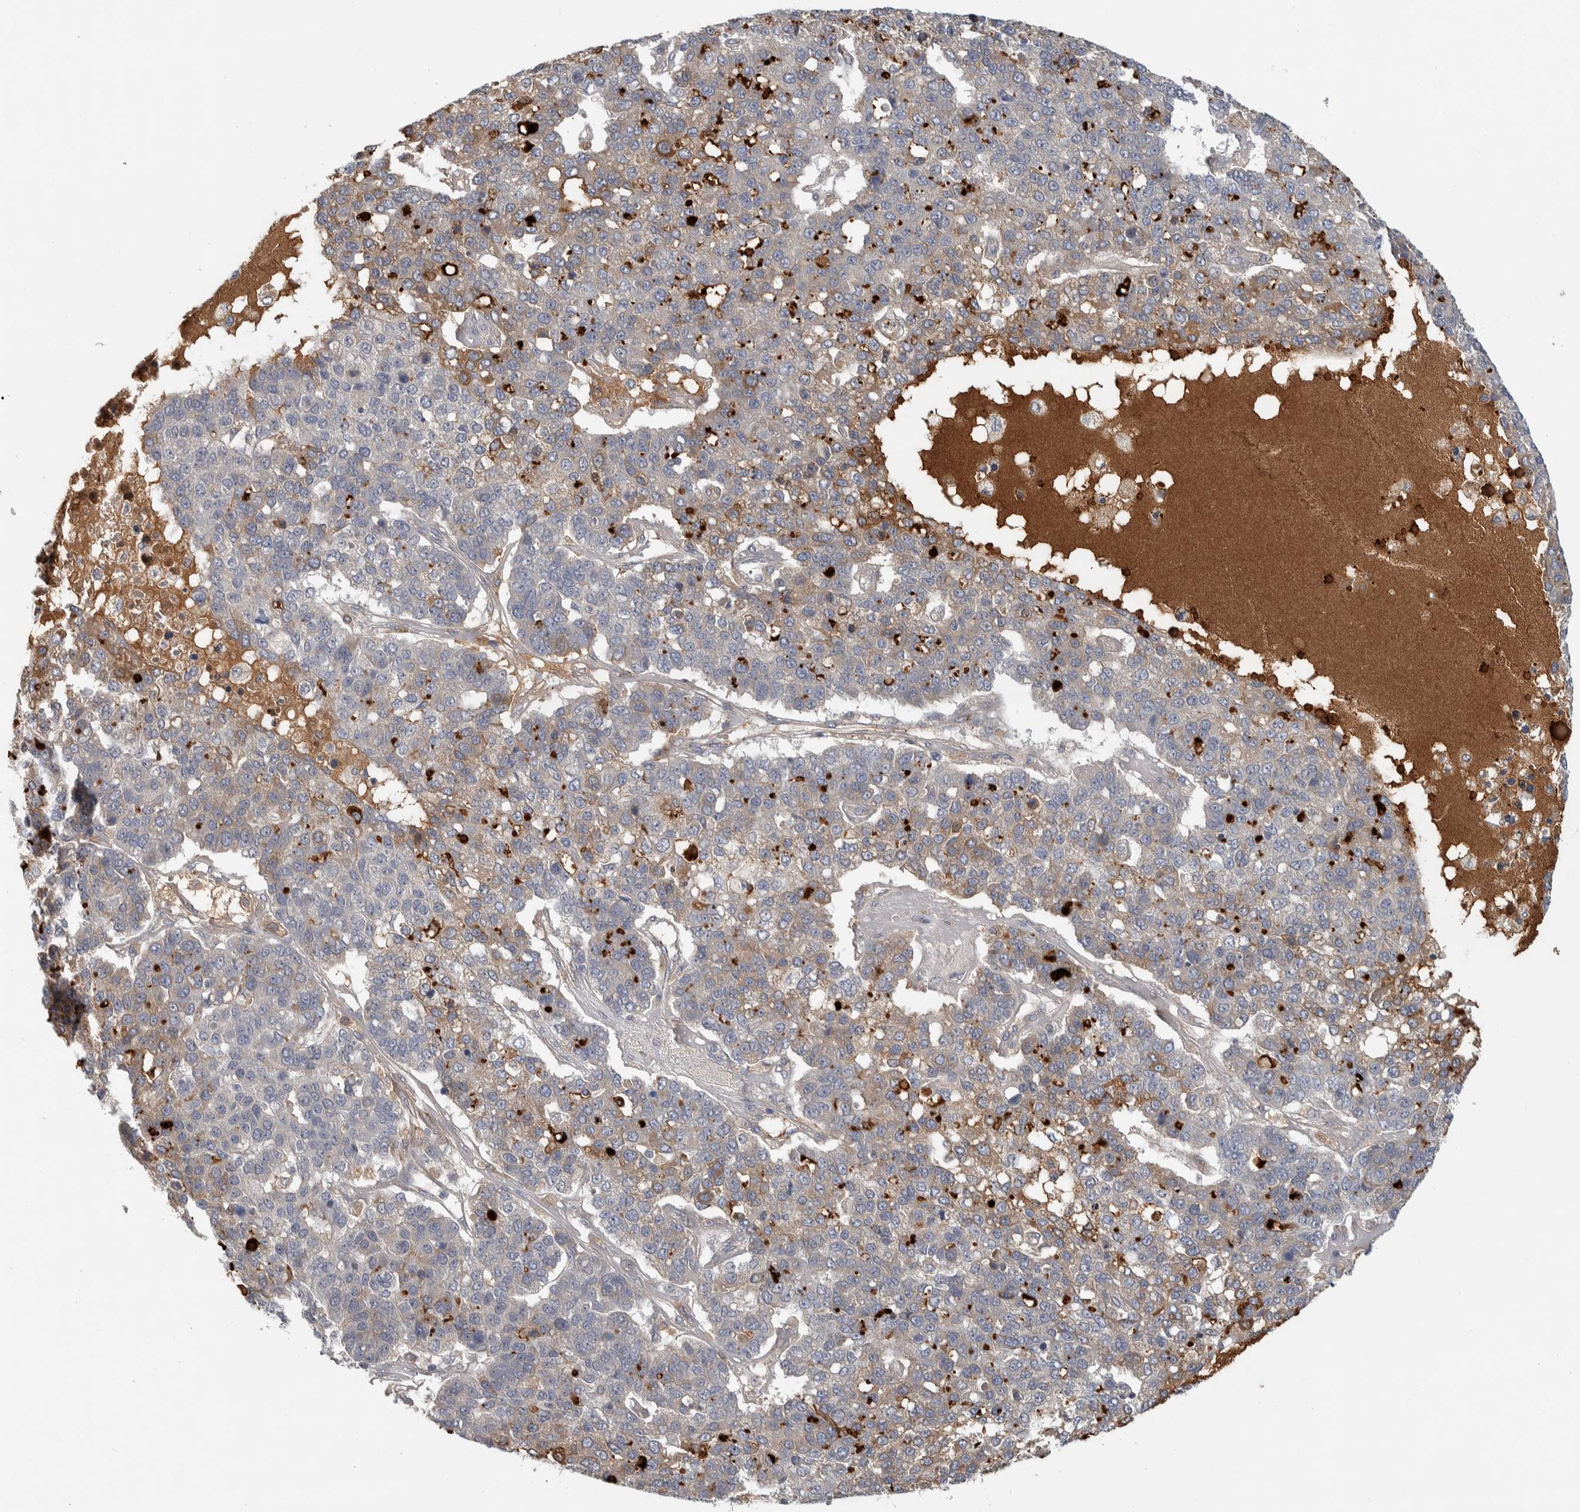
{"staining": {"intensity": "weak", "quantity": "25%-75%", "location": "cytoplasmic/membranous"}, "tissue": "pancreatic cancer", "cell_type": "Tumor cells", "image_type": "cancer", "snomed": [{"axis": "morphology", "description": "Adenocarcinoma, NOS"}, {"axis": "topography", "description": "Pancreas"}], "caption": "Brown immunohistochemical staining in pancreatic adenocarcinoma reveals weak cytoplasmic/membranous positivity in approximately 25%-75% of tumor cells.", "gene": "ADPRM", "patient": {"sex": "female", "age": 61}}